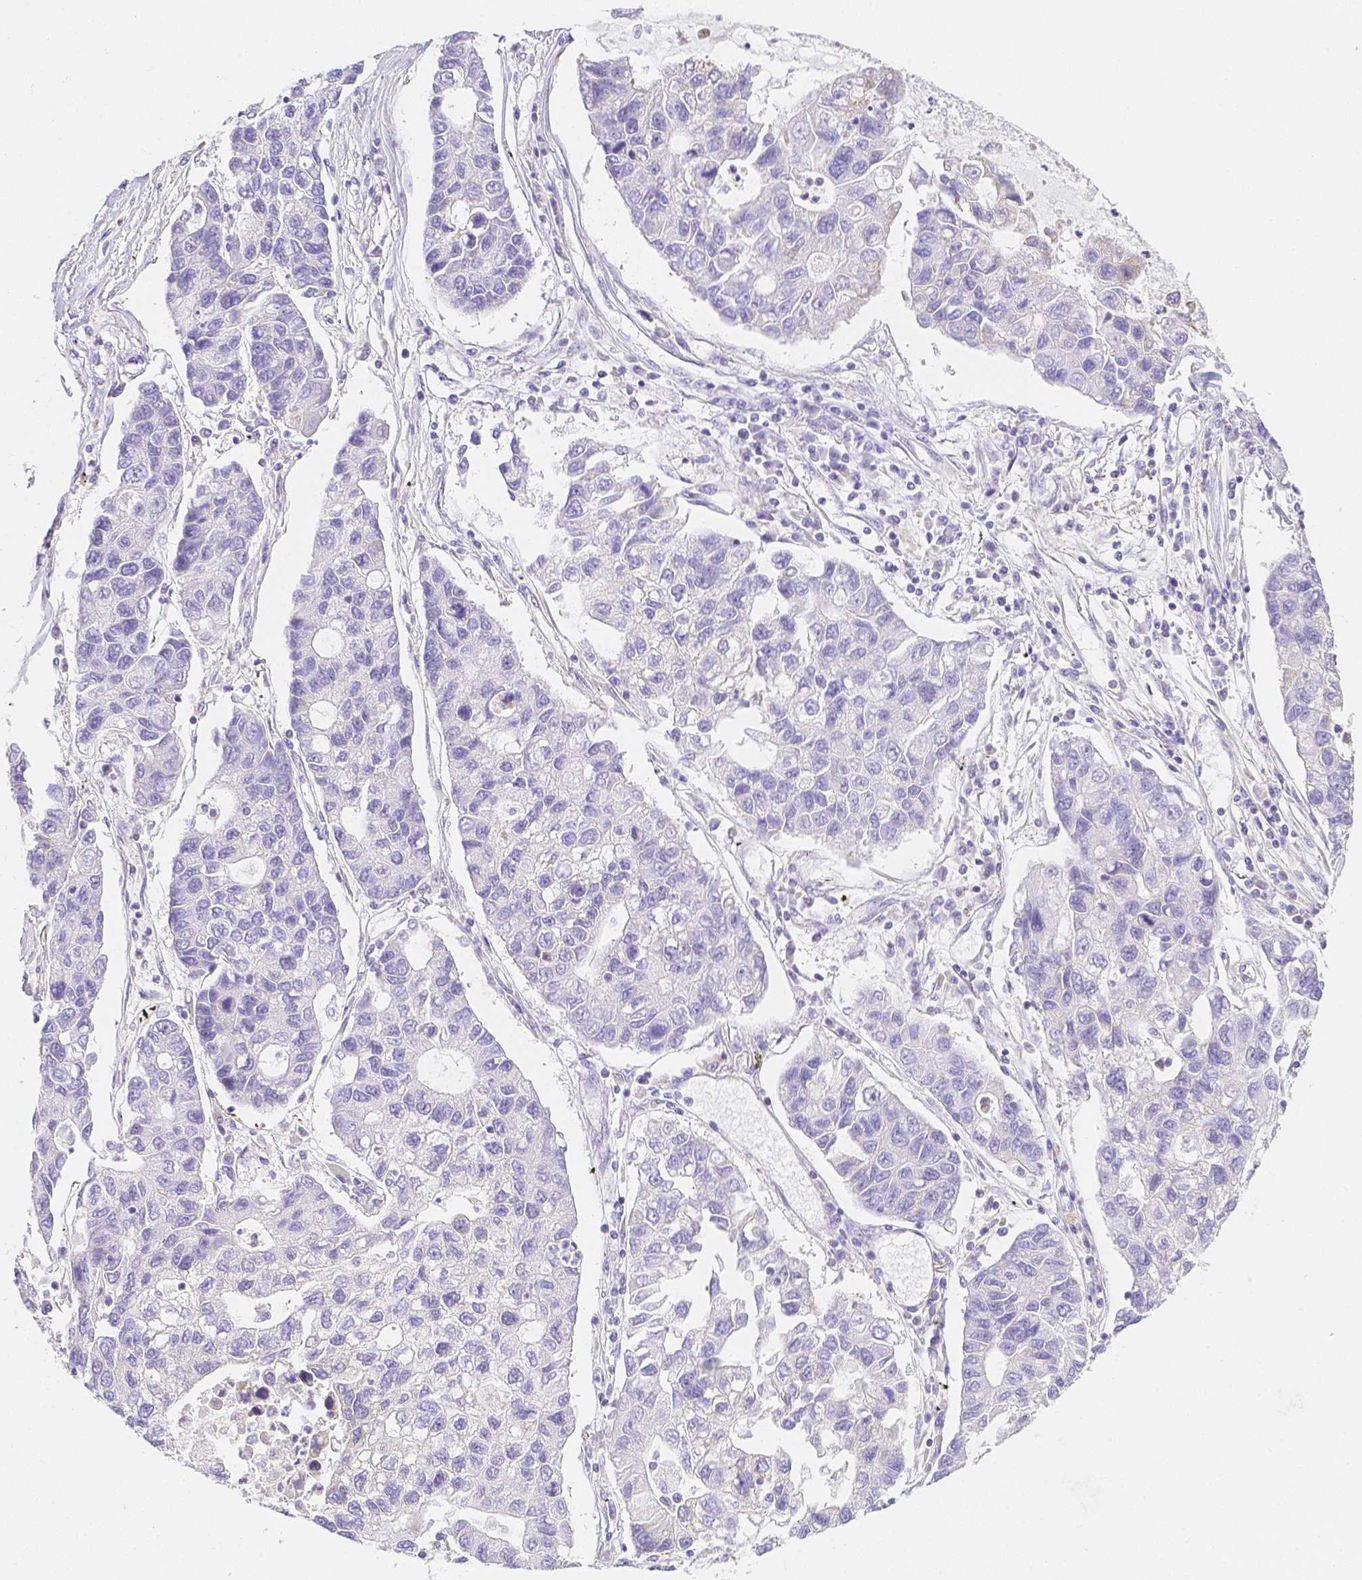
{"staining": {"intensity": "negative", "quantity": "none", "location": "none"}, "tissue": "lung cancer", "cell_type": "Tumor cells", "image_type": "cancer", "snomed": [{"axis": "morphology", "description": "Adenocarcinoma, NOS"}, {"axis": "topography", "description": "Bronchus"}, {"axis": "topography", "description": "Lung"}], "caption": "Lung cancer (adenocarcinoma) stained for a protein using immunohistochemistry exhibits no staining tumor cells.", "gene": "ASAH2", "patient": {"sex": "female", "age": 51}}